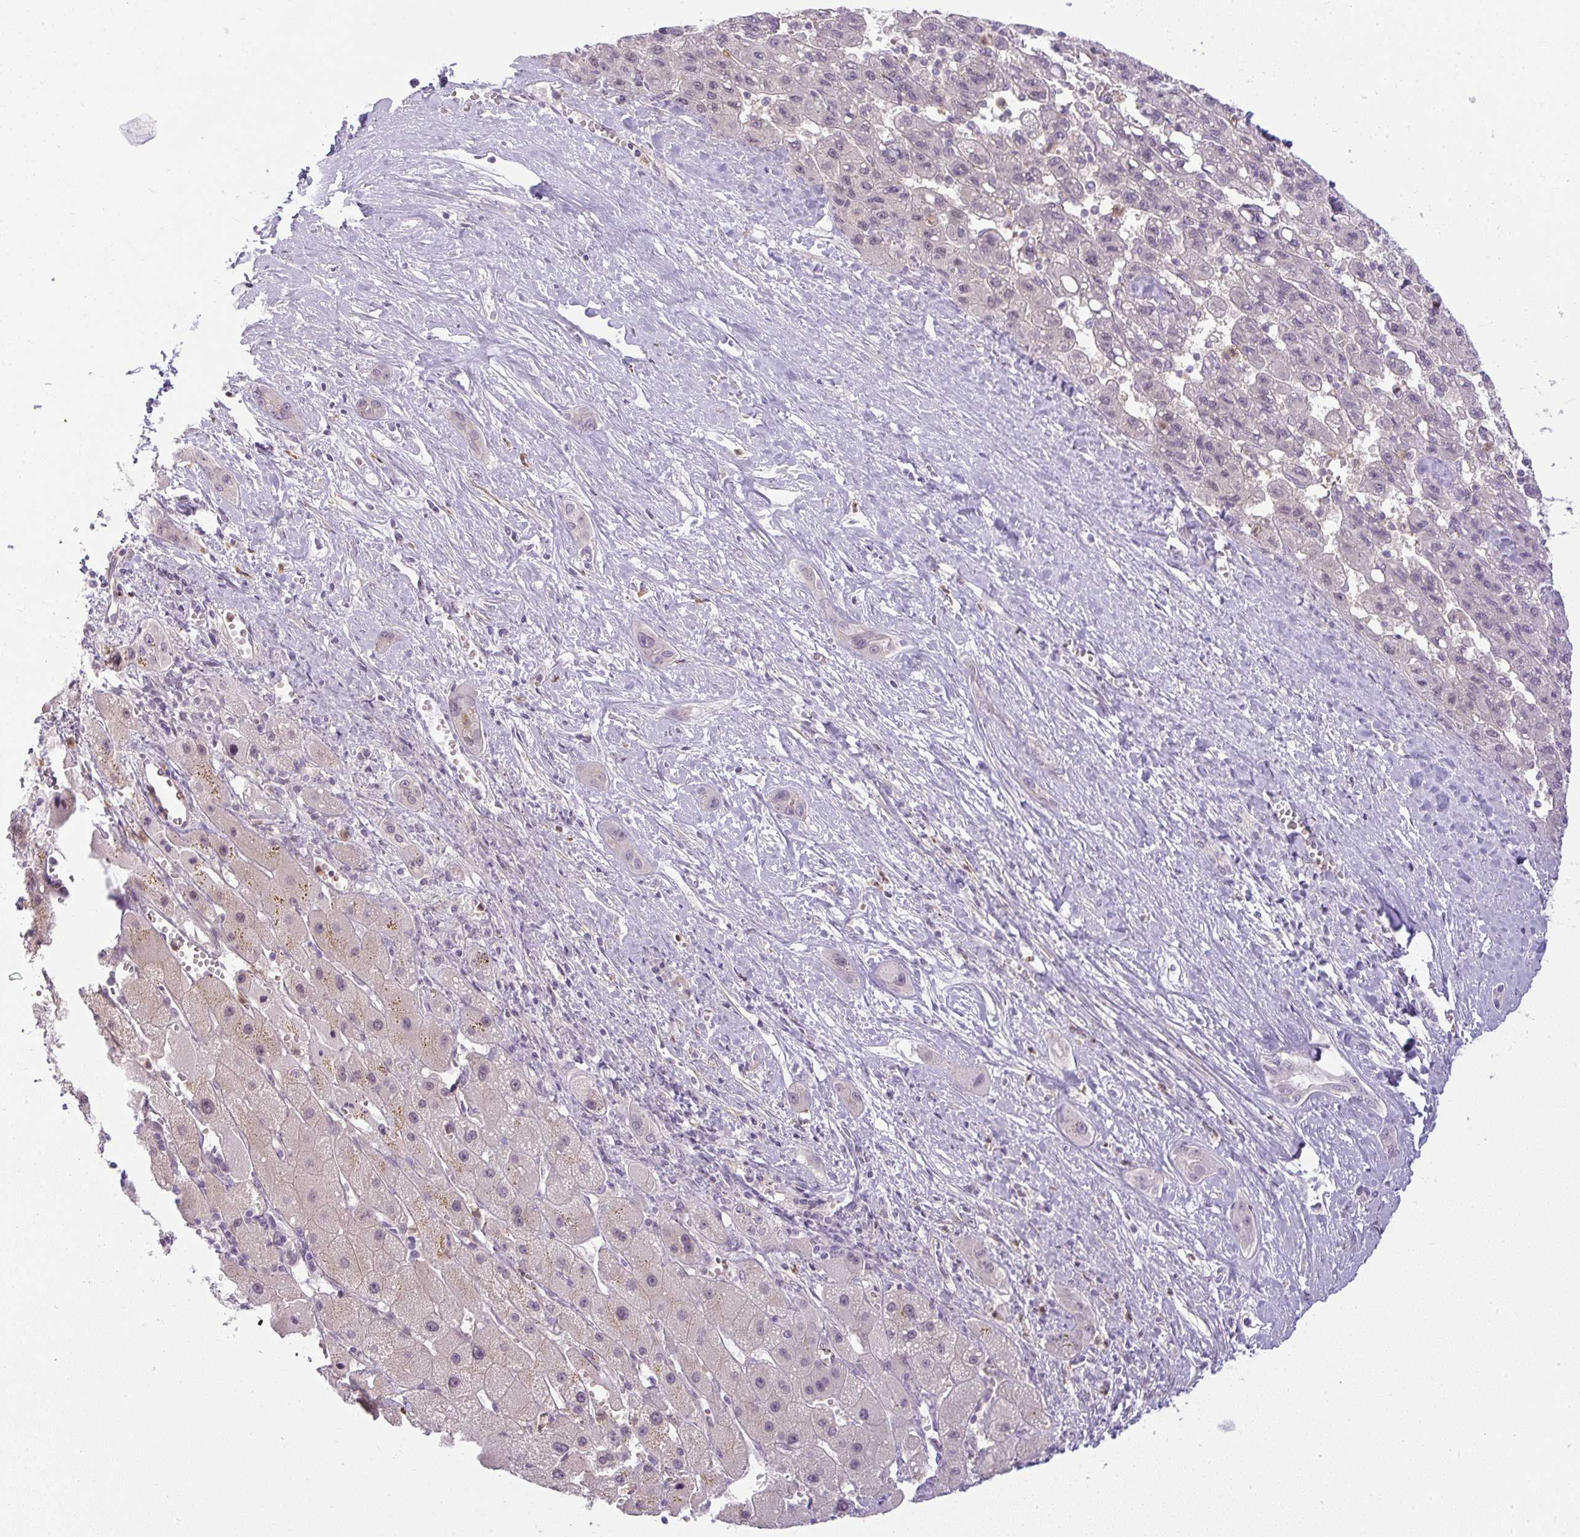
{"staining": {"intensity": "negative", "quantity": "none", "location": "none"}, "tissue": "liver cancer", "cell_type": "Tumor cells", "image_type": "cancer", "snomed": [{"axis": "morphology", "description": "Carcinoma, Hepatocellular, NOS"}, {"axis": "topography", "description": "Liver"}], "caption": "Image shows no significant protein staining in tumor cells of liver hepatocellular carcinoma. (Immunohistochemistry (ihc), brightfield microscopy, high magnification).", "gene": "DZIP1", "patient": {"sex": "female", "age": 82}}